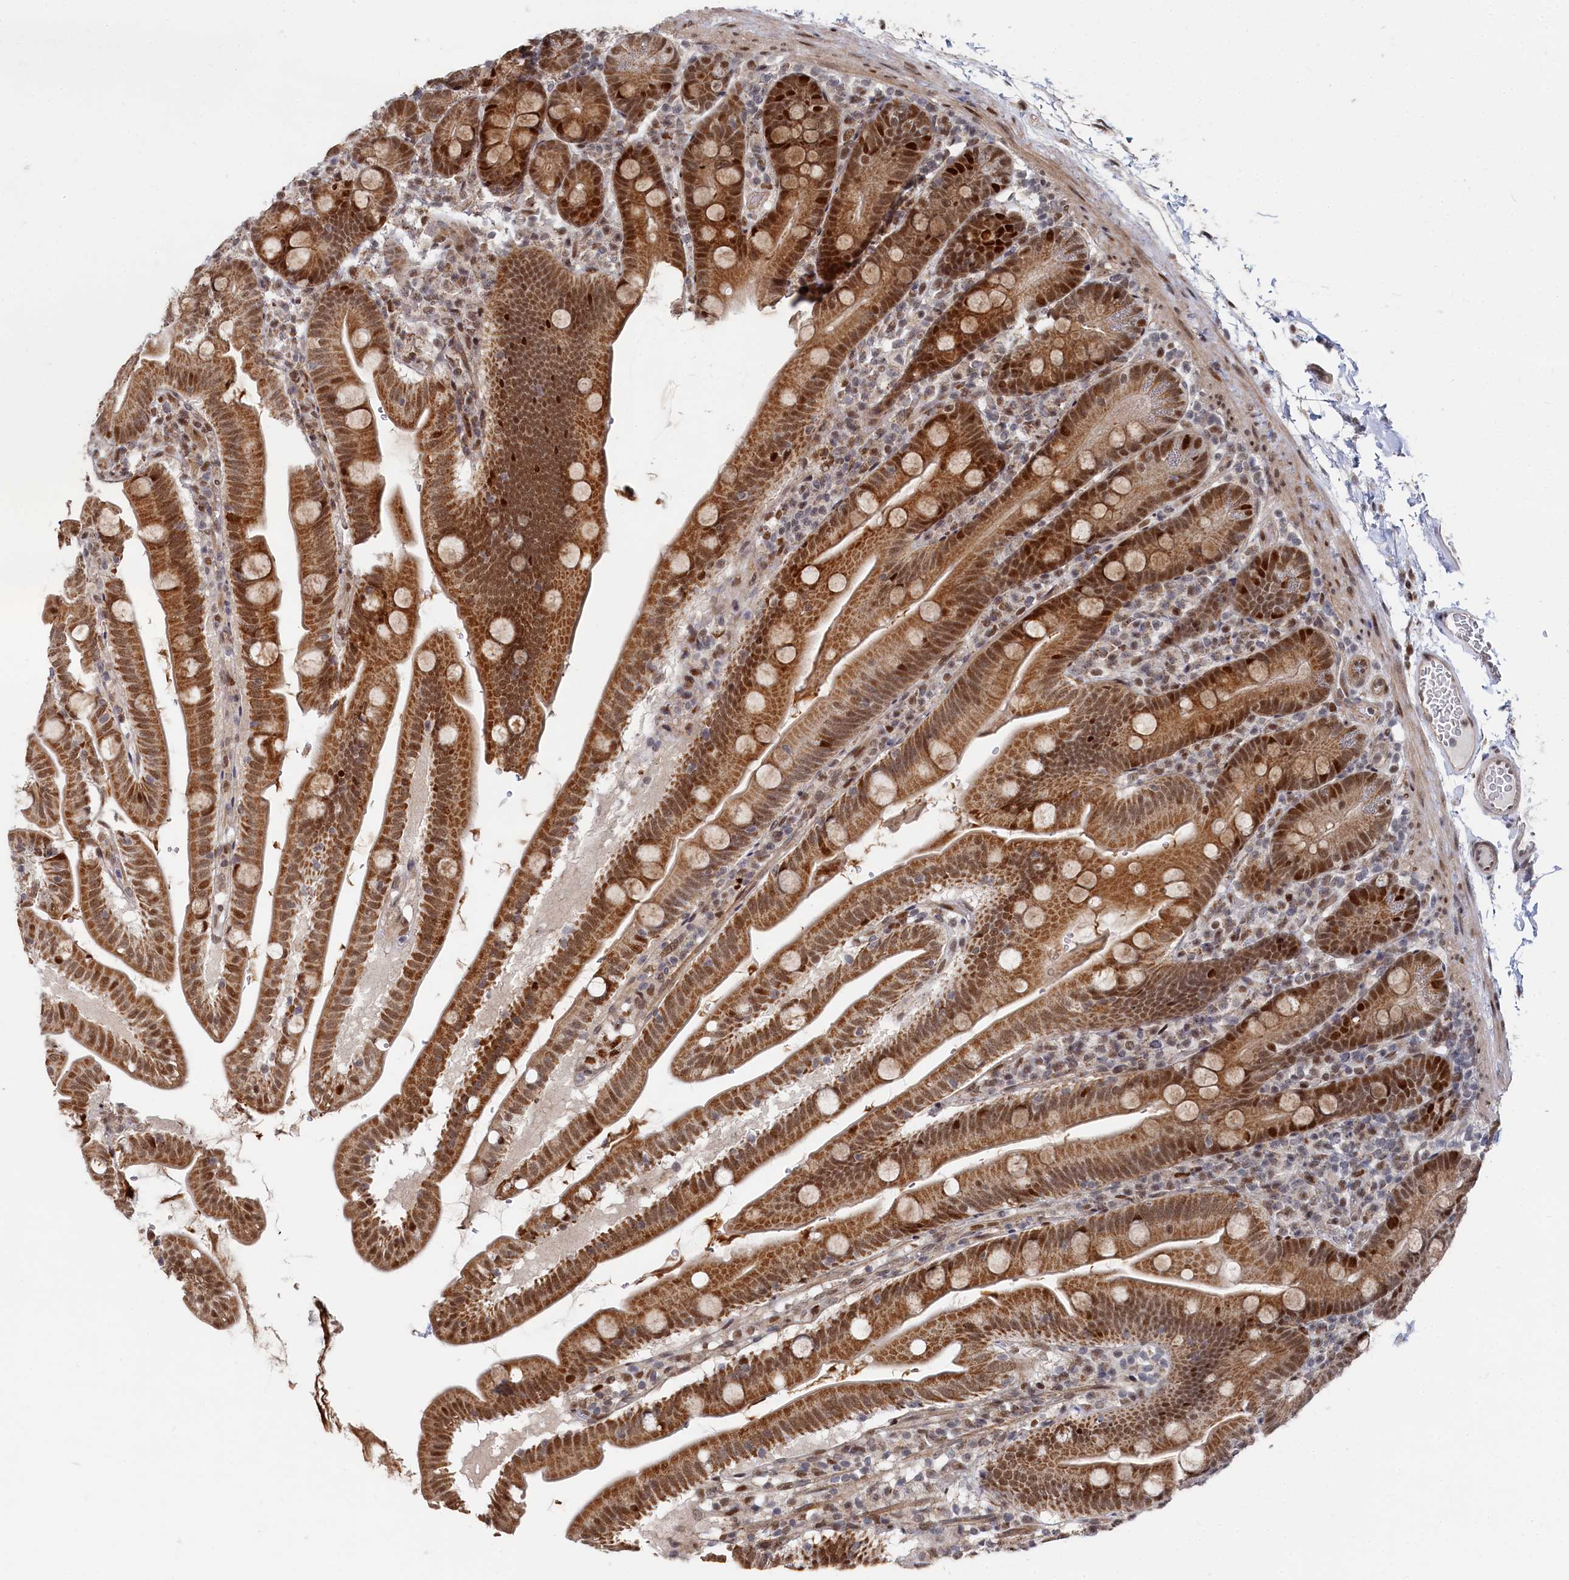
{"staining": {"intensity": "strong", "quantity": ">75%", "location": "cytoplasmic/membranous,nuclear"}, "tissue": "small intestine", "cell_type": "Glandular cells", "image_type": "normal", "snomed": [{"axis": "morphology", "description": "Normal tissue, NOS"}, {"axis": "topography", "description": "Small intestine"}], "caption": "Small intestine was stained to show a protein in brown. There is high levels of strong cytoplasmic/membranous,nuclear expression in approximately >75% of glandular cells. (brown staining indicates protein expression, while blue staining denotes nuclei).", "gene": "BUB3", "patient": {"sex": "female", "age": 68}}